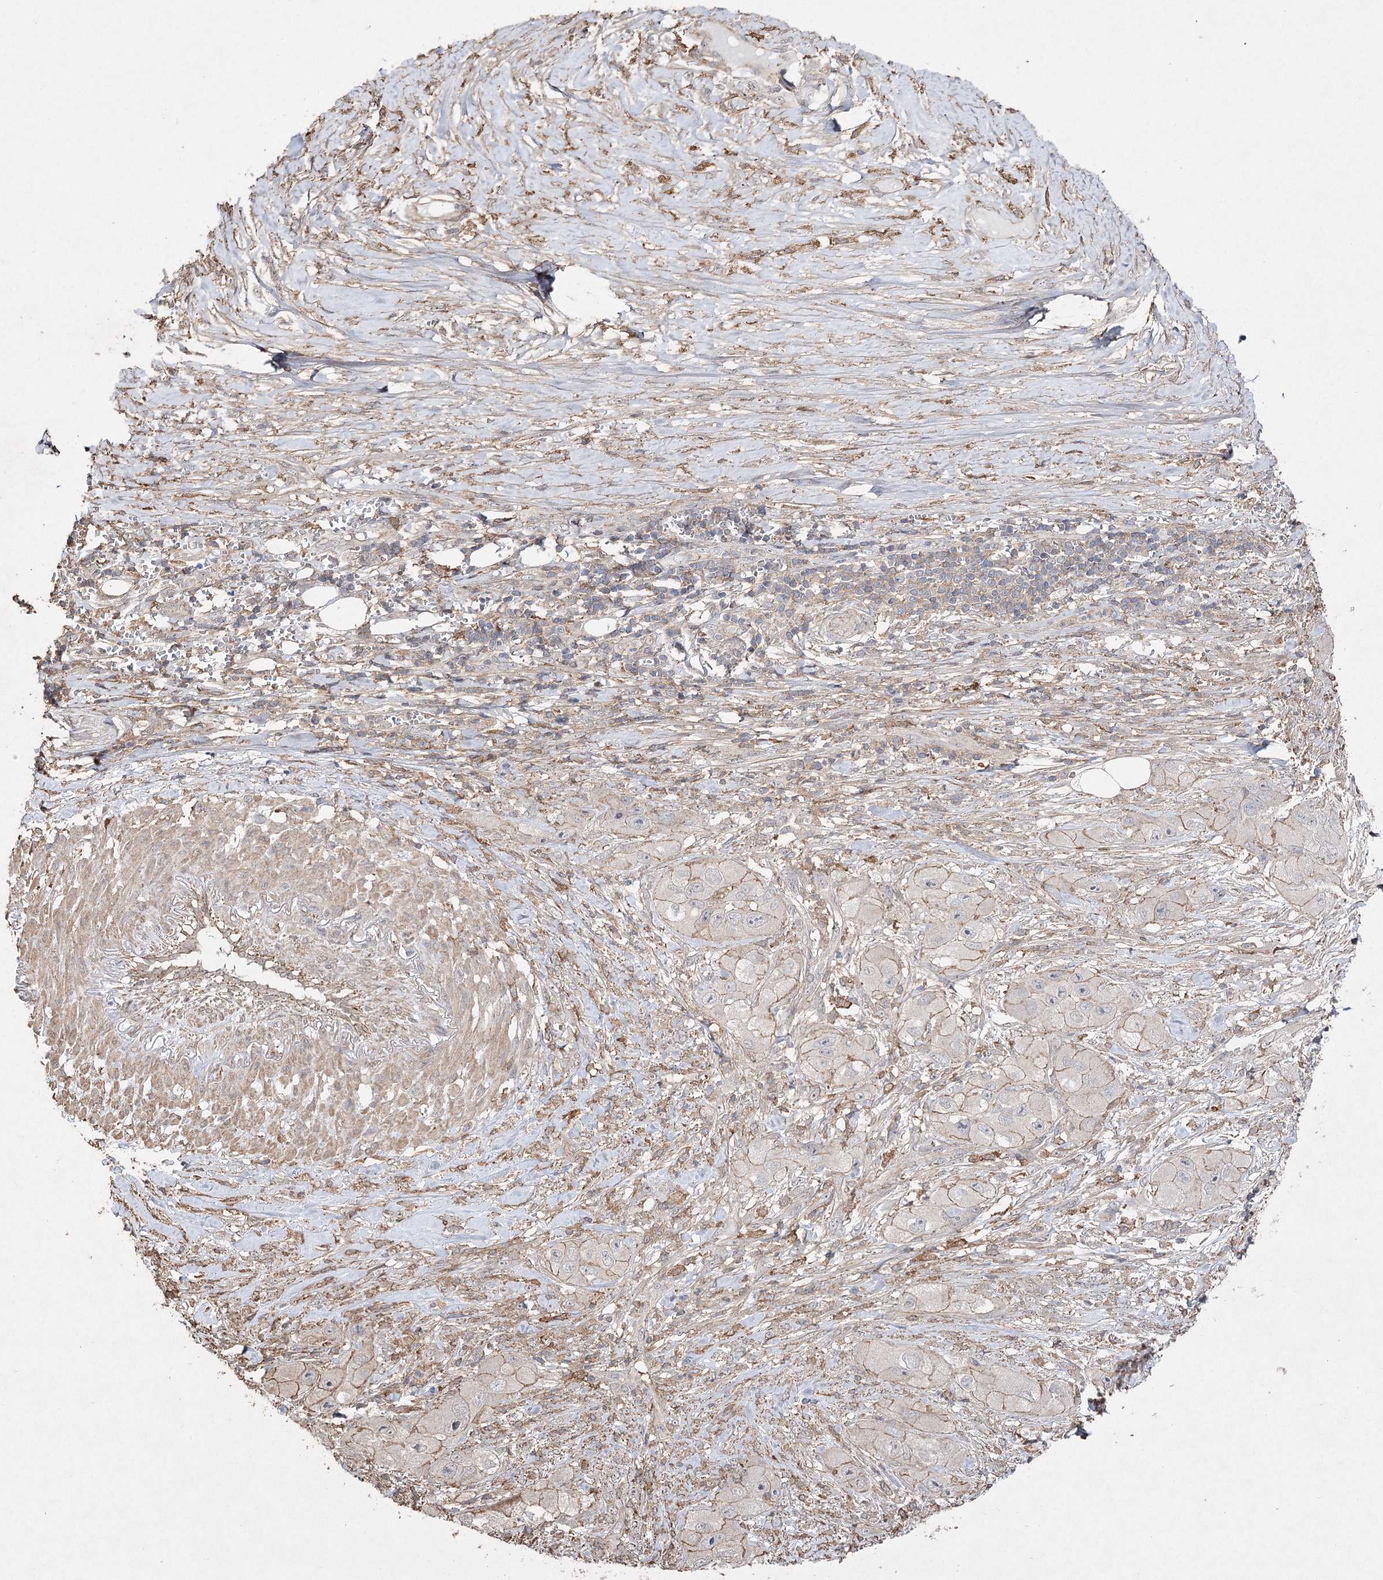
{"staining": {"intensity": "weak", "quantity": "<25%", "location": "cytoplasmic/membranous"}, "tissue": "skin cancer", "cell_type": "Tumor cells", "image_type": "cancer", "snomed": [{"axis": "morphology", "description": "Squamous cell carcinoma, NOS"}, {"axis": "topography", "description": "Skin"}, {"axis": "topography", "description": "Subcutis"}], "caption": "This histopathology image is of skin cancer (squamous cell carcinoma) stained with immunohistochemistry to label a protein in brown with the nuclei are counter-stained blue. There is no expression in tumor cells.", "gene": "OBSL1", "patient": {"sex": "male", "age": 73}}